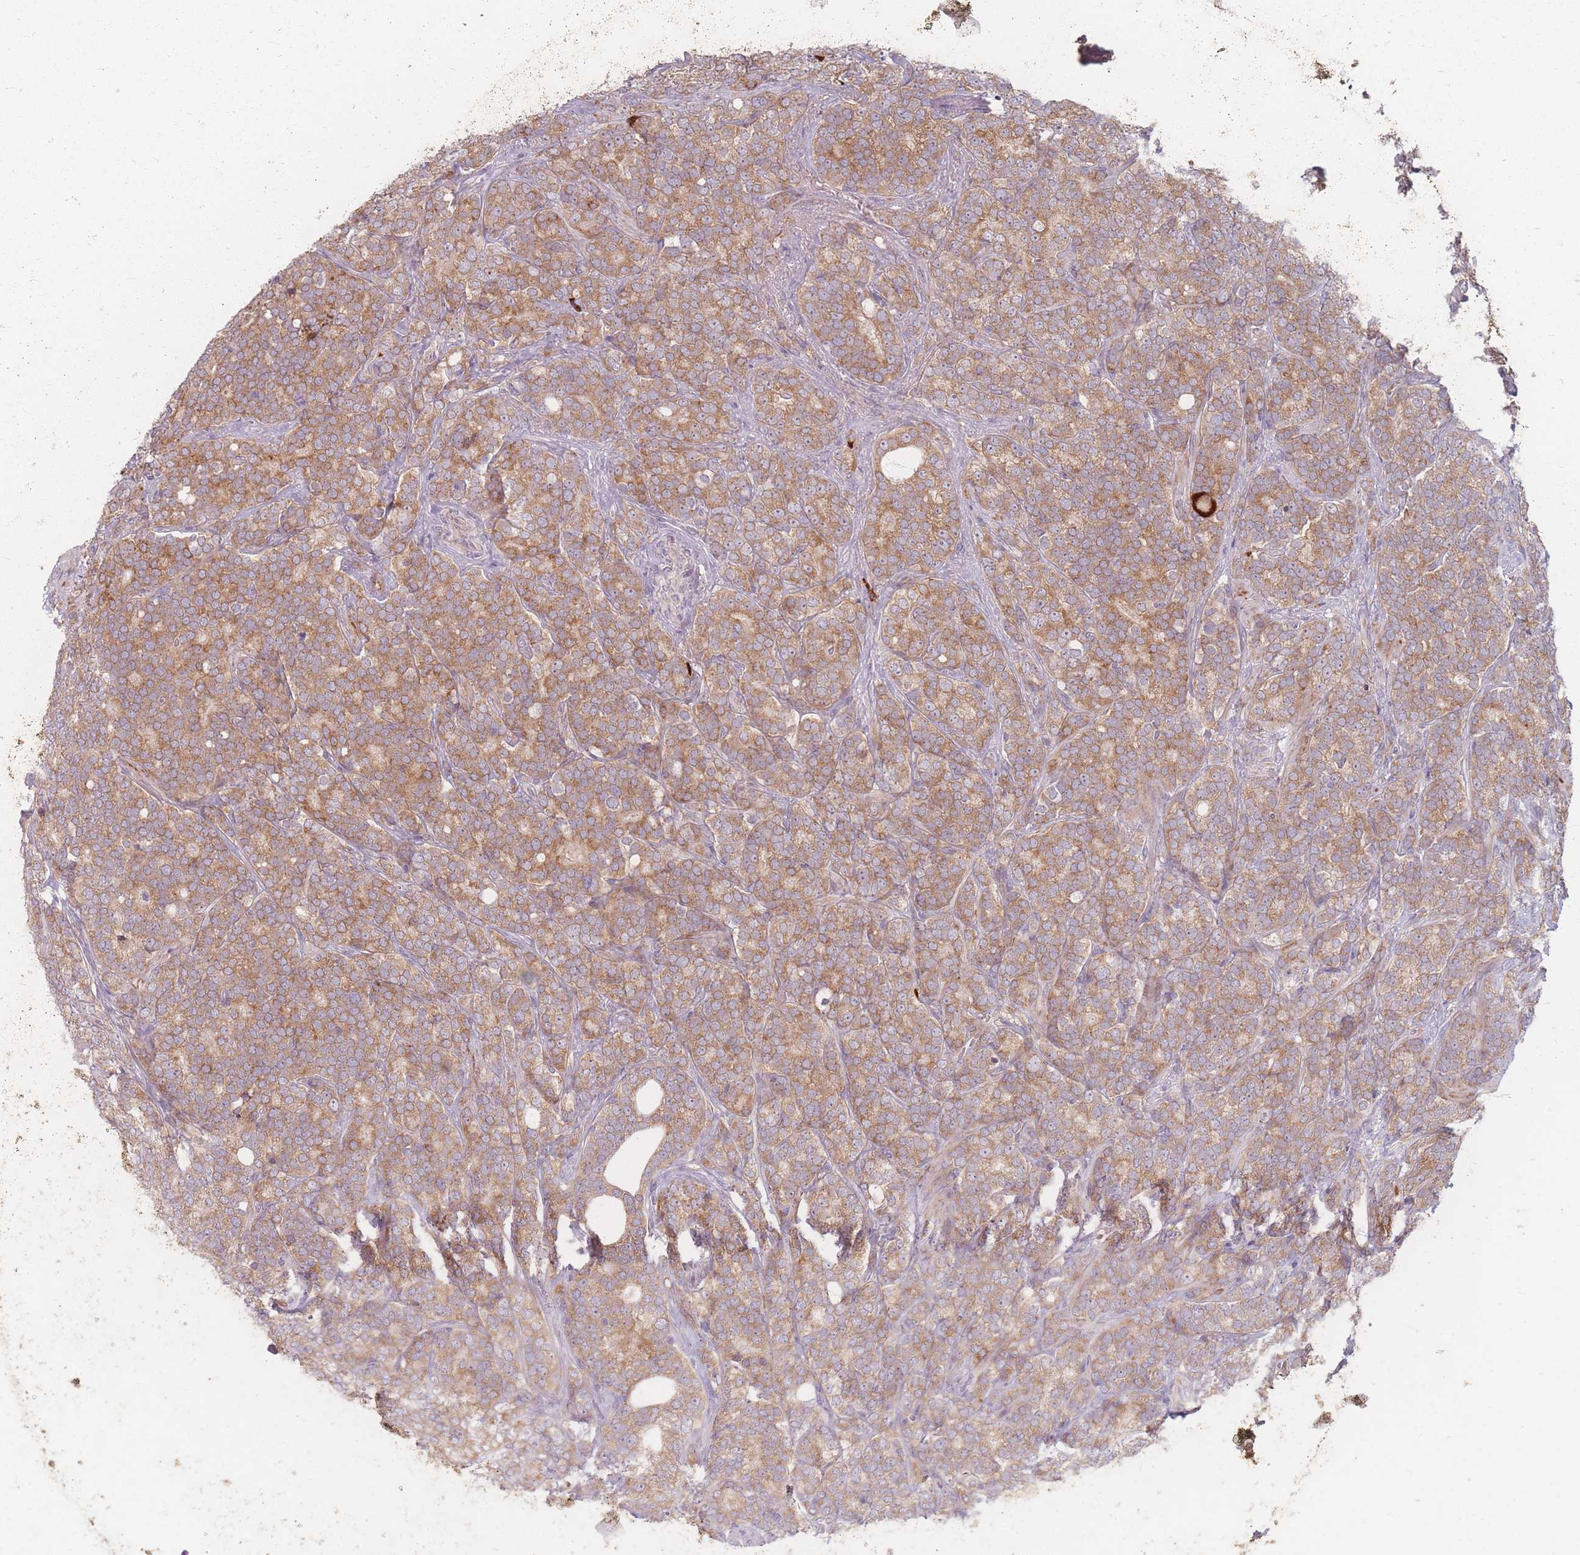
{"staining": {"intensity": "moderate", "quantity": ">75%", "location": "cytoplasmic/membranous"}, "tissue": "prostate cancer", "cell_type": "Tumor cells", "image_type": "cancer", "snomed": [{"axis": "morphology", "description": "Adenocarcinoma, High grade"}, {"axis": "topography", "description": "Prostate"}], "caption": "Immunohistochemistry (IHC) of human prostate cancer exhibits medium levels of moderate cytoplasmic/membranous staining in approximately >75% of tumor cells.", "gene": "SMIM14", "patient": {"sex": "male", "age": 64}}